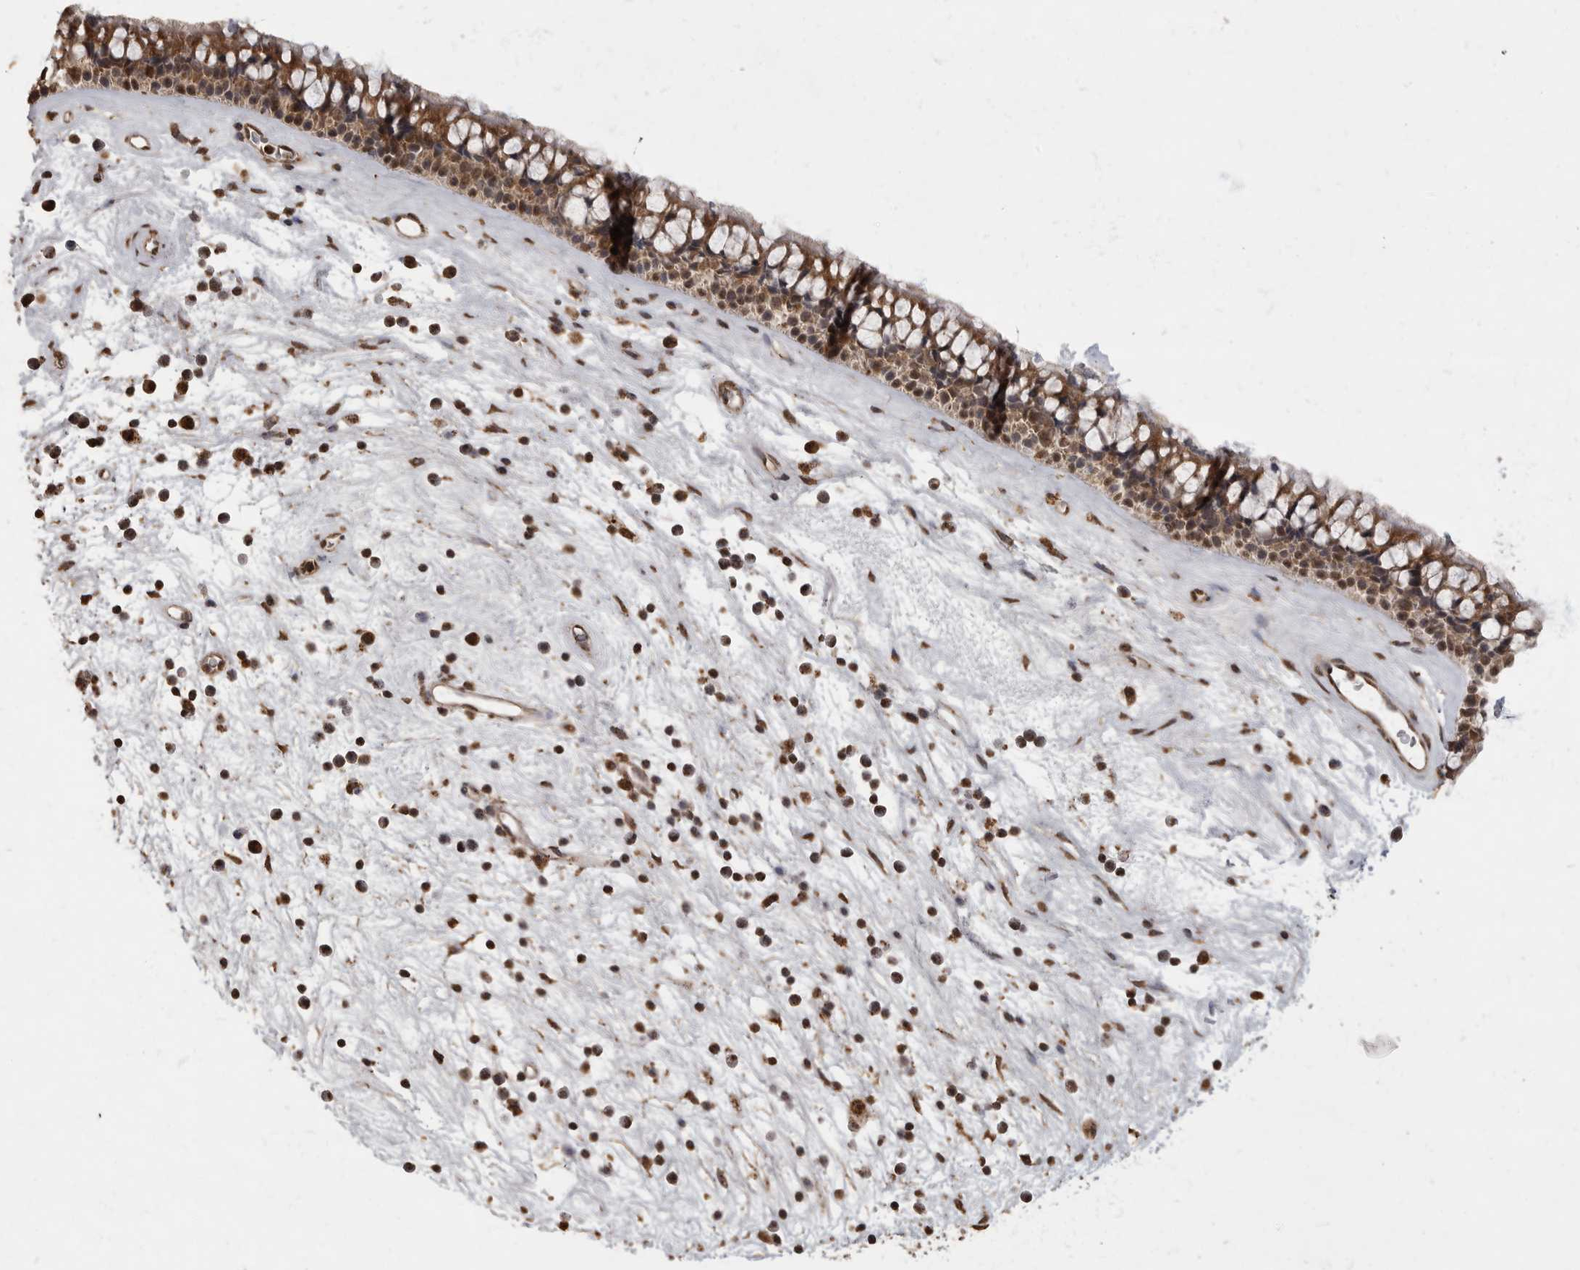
{"staining": {"intensity": "moderate", "quantity": ">75%", "location": "cytoplasmic/membranous,nuclear"}, "tissue": "nasopharynx", "cell_type": "Respiratory epithelial cells", "image_type": "normal", "snomed": [{"axis": "morphology", "description": "Normal tissue, NOS"}, {"axis": "topography", "description": "Nasopharynx"}], "caption": "IHC (DAB) staining of normal human nasopharynx shows moderate cytoplasmic/membranous,nuclear protein staining in approximately >75% of respiratory epithelial cells.", "gene": "MAFG", "patient": {"sex": "male", "age": 64}}